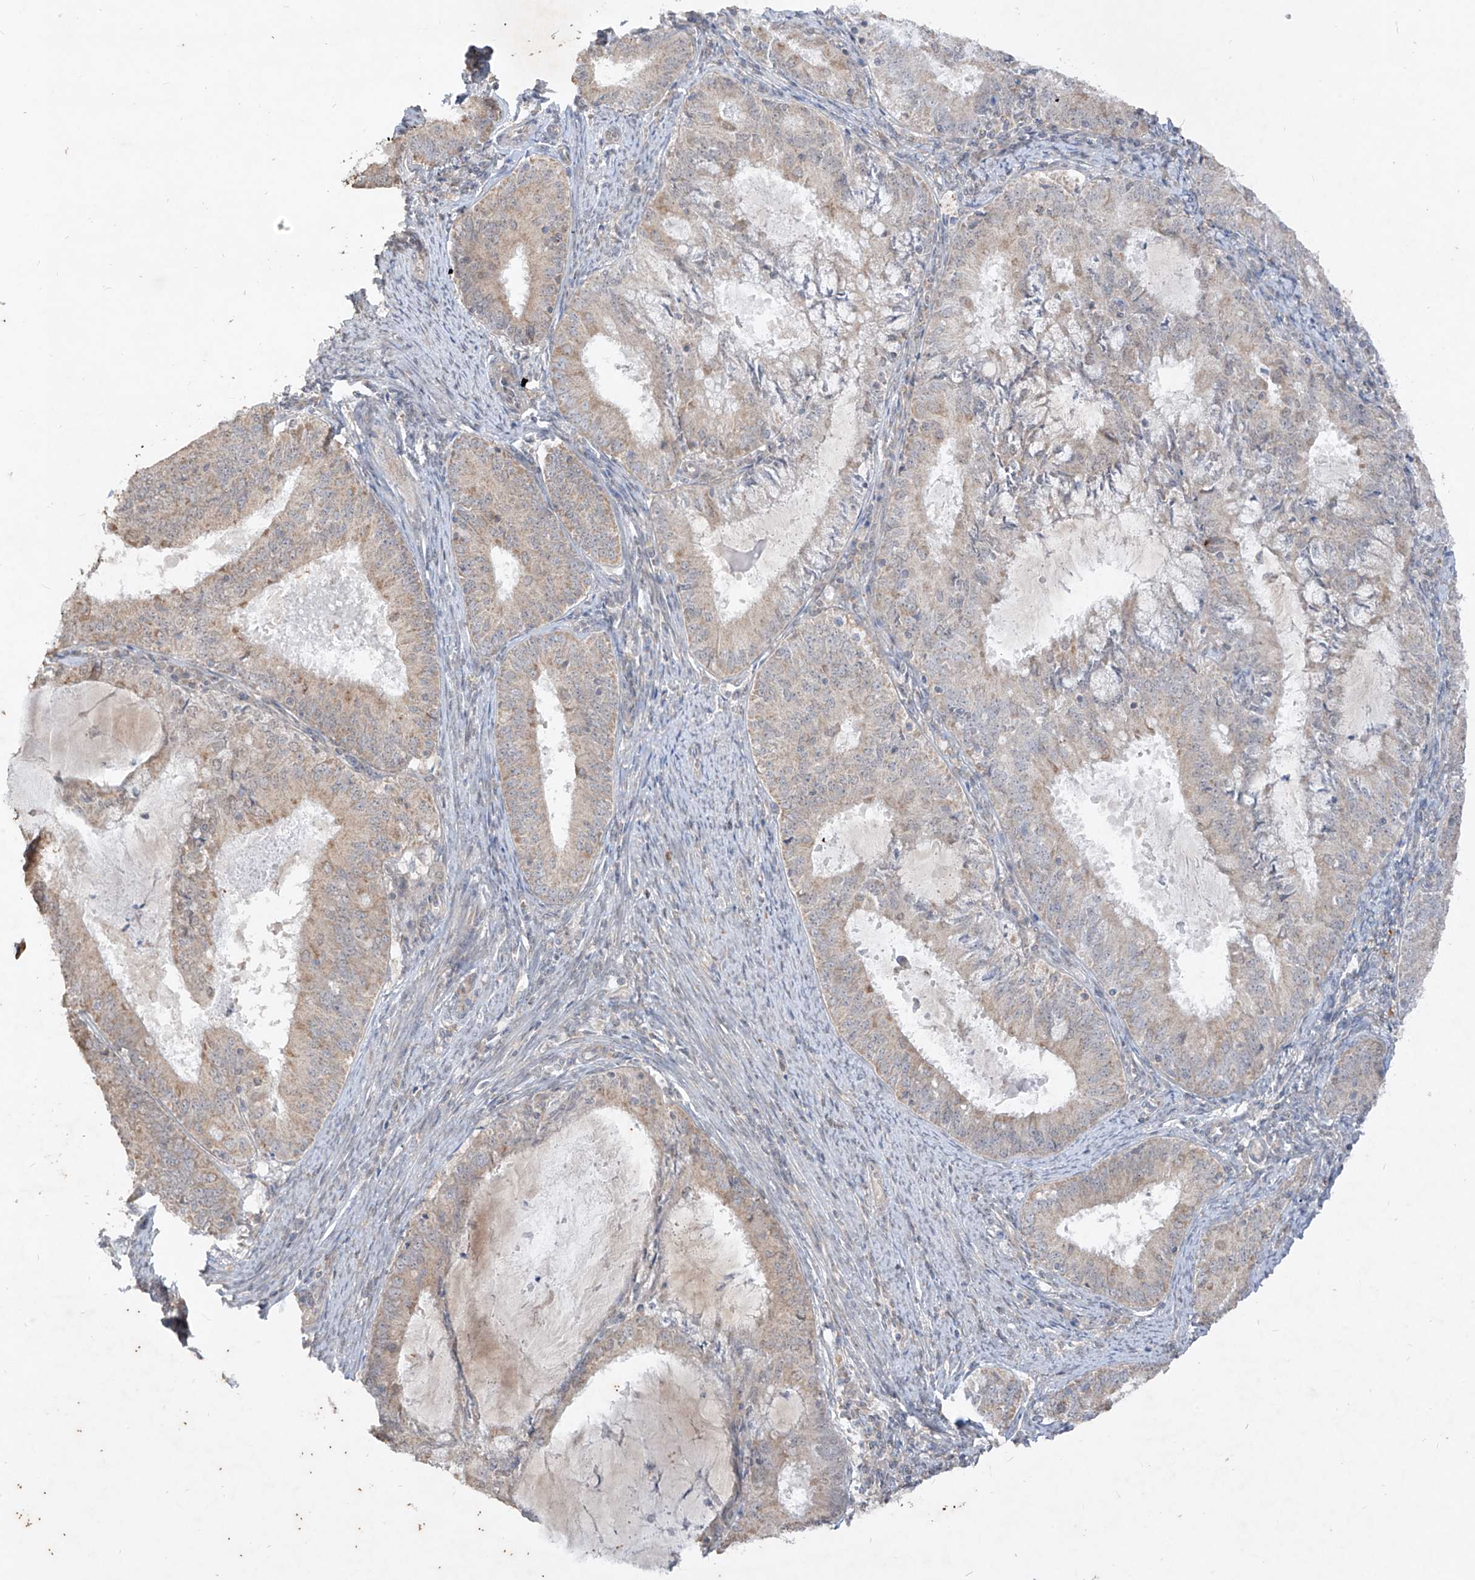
{"staining": {"intensity": "weak", "quantity": "<25%", "location": "cytoplasmic/membranous"}, "tissue": "endometrial cancer", "cell_type": "Tumor cells", "image_type": "cancer", "snomed": [{"axis": "morphology", "description": "Adenocarcinoma, NOS"}, {"axis": "topography", "description": "Endometrium"}], "caption": "Immunohistochemistry micrograph of human endometrial cancer stained for a protein (brown), which reveals no expression in tumor cells.", "gene": "MTUS2", "patient": {"sex": "female", "age": 57}}